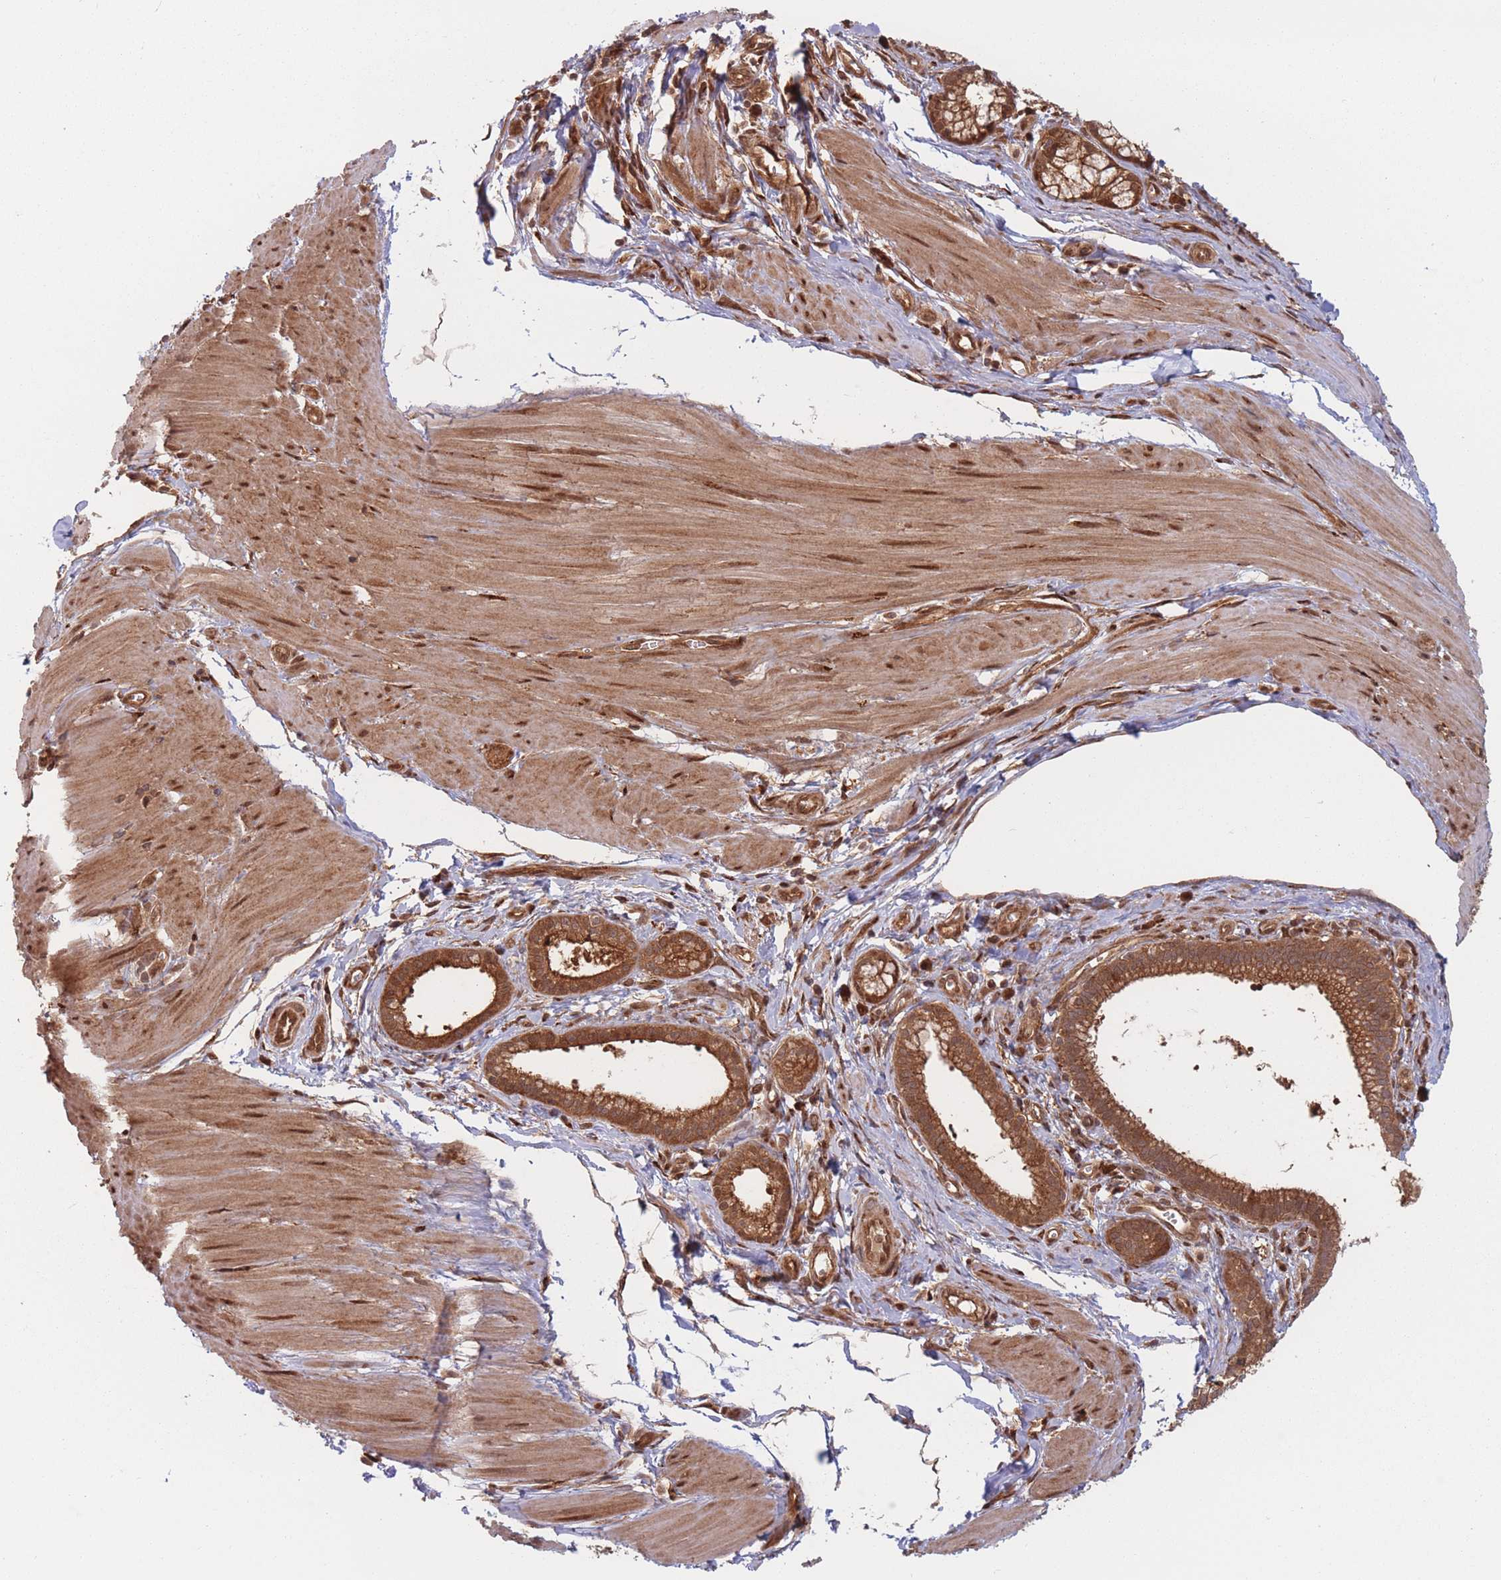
{"staining": {"intensity": "strong", "quantity": ">75%", "location": "cytoplasmic/membranous,nuclear"}, "tissue": "pancreatic cancer", "cell_type": "Tumor cells", "image_type": "cancer", "snomed": [{"axis": "morphology", "description": "Adenocarcinoma, NOS"}, {"axis": "topography", "description": "Pancreas"}], "caption": "Immunohistochemistry of human pancreatic cancer (adenocarcinoma) displays high levels of strong cytoplasmic/membranous and nuclear expression in approximately >75% of tumor cells.", "gene": "PODXL2", "patient": {"sex": "male", "age": 78}}